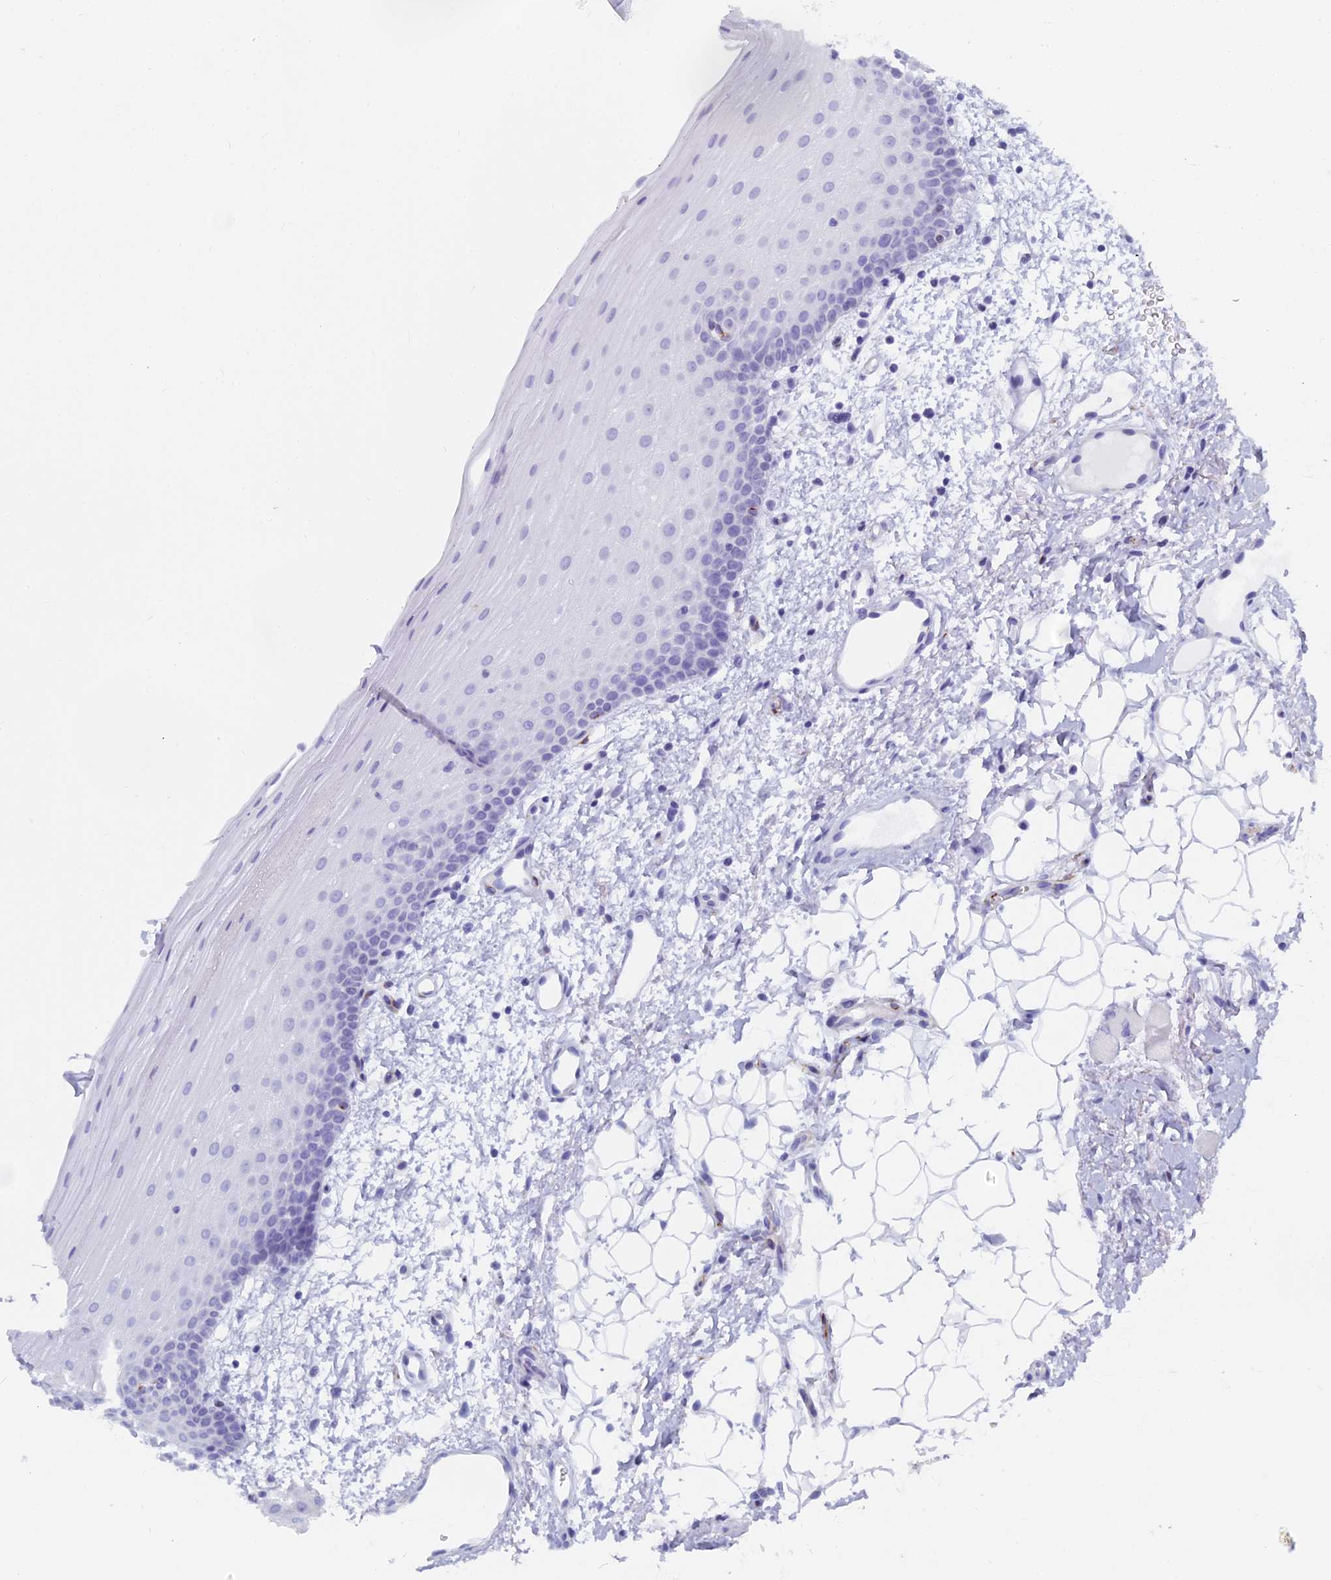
{"staining": {"intensity": "negative", "quantity": "none", "location": "none"}, "tissue": "oral mucosa", "cell_type": "Squamous epithelial cells", "image_type": "normal", "snomed": [{"axis": "morphology", "description": "Normal tissue, NOS"}, {"axis": "topography", "description": "Oral tissue"}], "caption": "Protein analysis of normal oral mucosa demonstrates no significant expression in squamous epithelial cells. (Stains: DAB (3,3'-diaminobenzidine) immunohistochemistry (IHC) with hematoxylin counter stain, Microscopy: brightfield microscopy at high magnification).", "gene": "ENSG00000265118", "patient": {"sex": "male", "age": 68}}